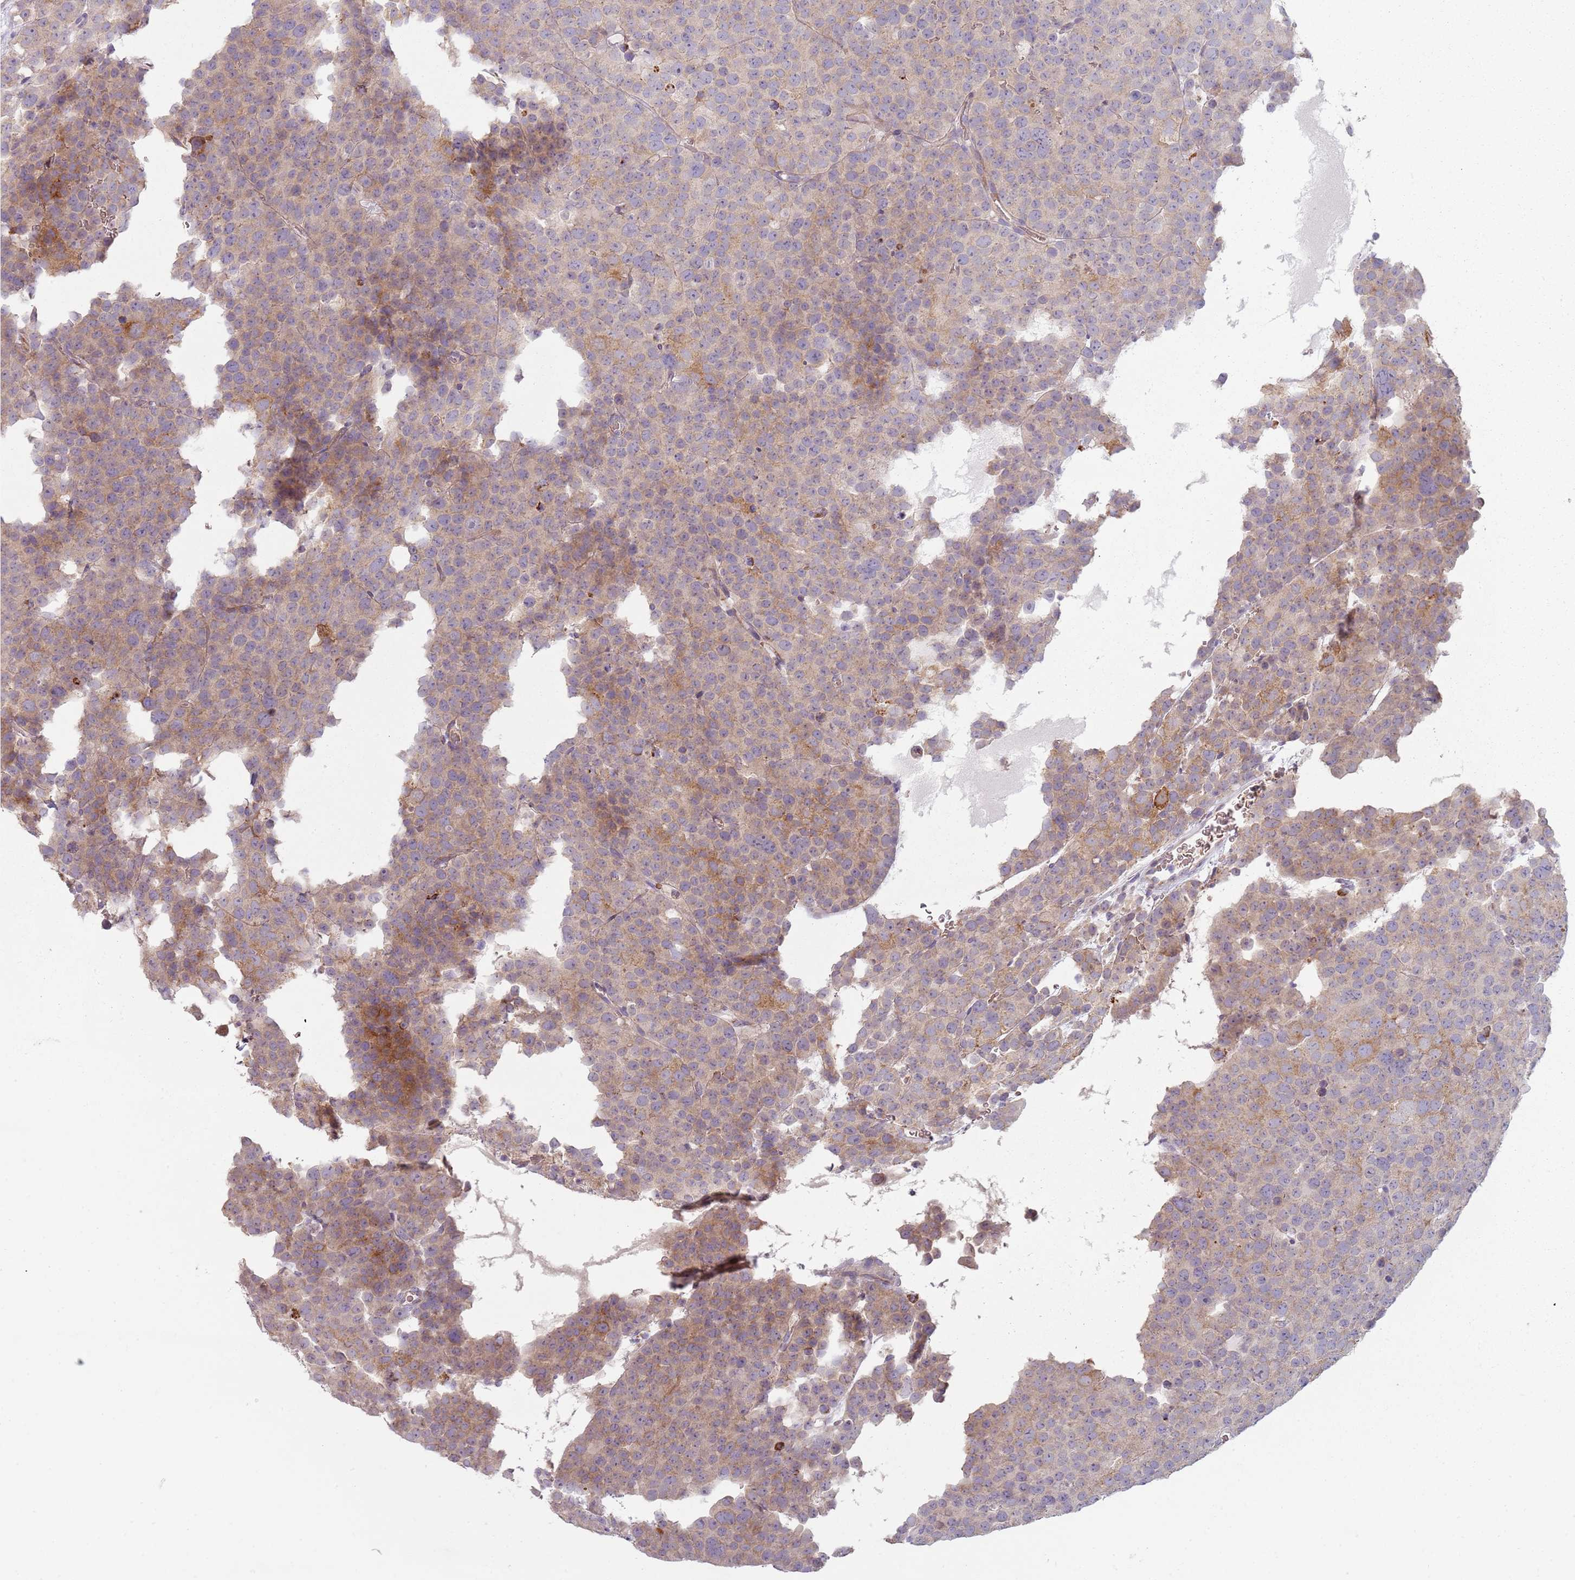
{"staining": {"intensity": "weak", "quantity": "<25%", "location": "cytoplasmic/membranous"}, "tissue": "testis cancer", "cell_type": "Tumor cells", "image_type": "cancer", "snomed": [{"axis": "morphology", "description": "Seminoma, NOS"}, {"axis": "topography", "description": "Testis"}], "caption": "DAB immunohistochemical staining of human testis cancer (seminoma) demonstrates no significant staining in tumor cells.", "gene": "SPATA2", "patient": {"sex": "male", "age": 71}}